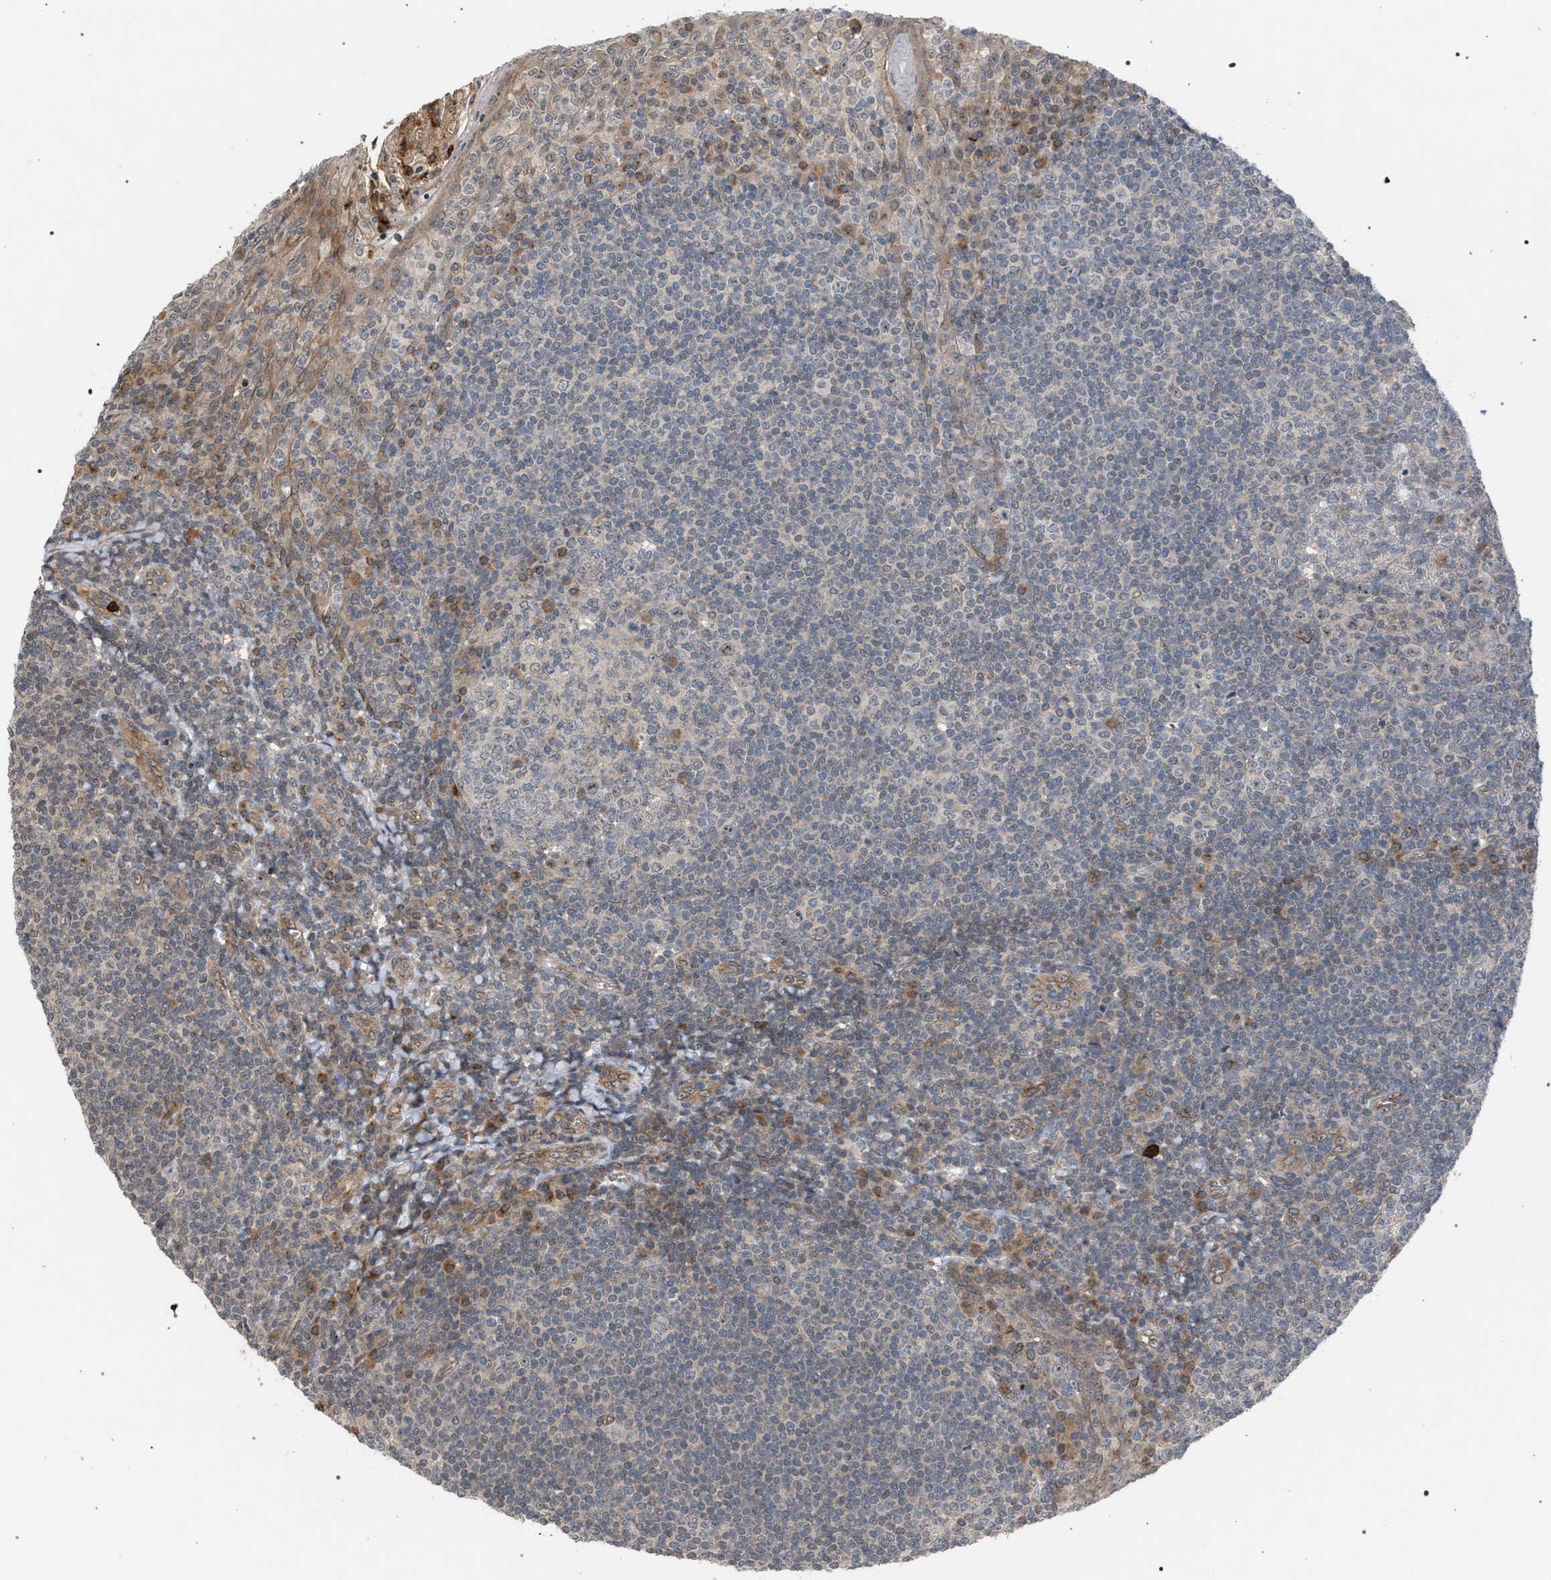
{"staining": {"intensity": "moderate", "quantity": "<25%", "location": "cytoplasmic/membranous"}, "tissue": "tonsil", "cell_type": "Germinal center cells", "image_type": "normal", "snomed": [{"axis": "morphology", "description": "Normal tissue, NOS"}, {"axis": "topography", "description": "Tonsil"}], "caption": "Human tonsil stained with a brown dye demonstrates moderate cytoplasmic/membranous positive staining in approximately <25% of germinal center cells.", "gene": "IRAK4", "patient": {"sex": "male", "age": 31}}